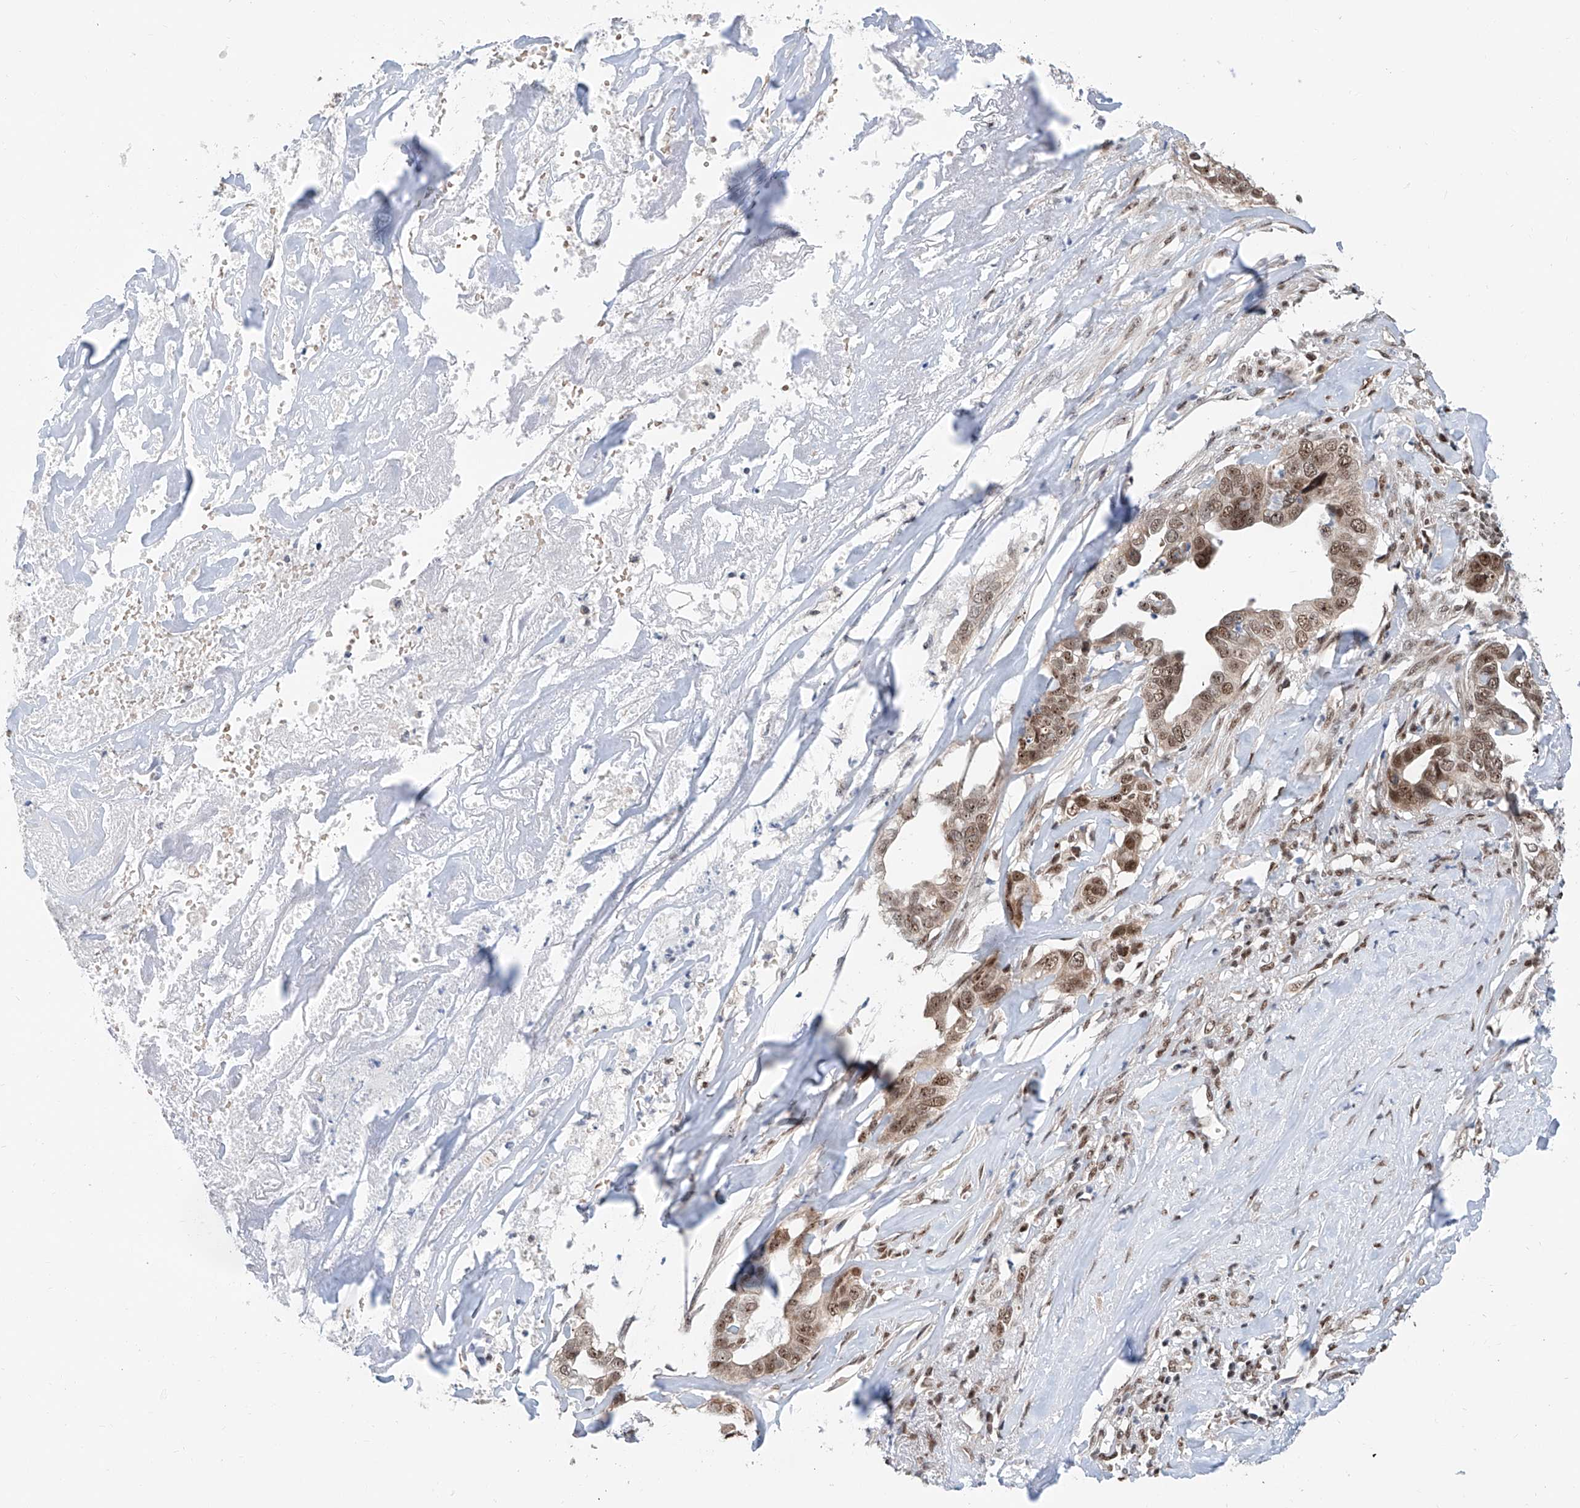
{"staining": {"intensity": "moderate", "quantity": ">75%", "location": "cytoplasmic/membranous,nuclear"}, "tissue": "liver cancer", "cell_type": "Tumor cells", "image_type": "cancer", "snomed": [{"axis": "morphology", "description": "Cholangiocarcinoma"}, {"axis": "topography", "description": "Liver"}], "caption": "Liver cancer stained for a protein exhibits moderate cytoplasmic/membranous and nuclear positivity in tumor cells.", "gene": "SDE2", "patient": {"sex": "female", "age": 79}}